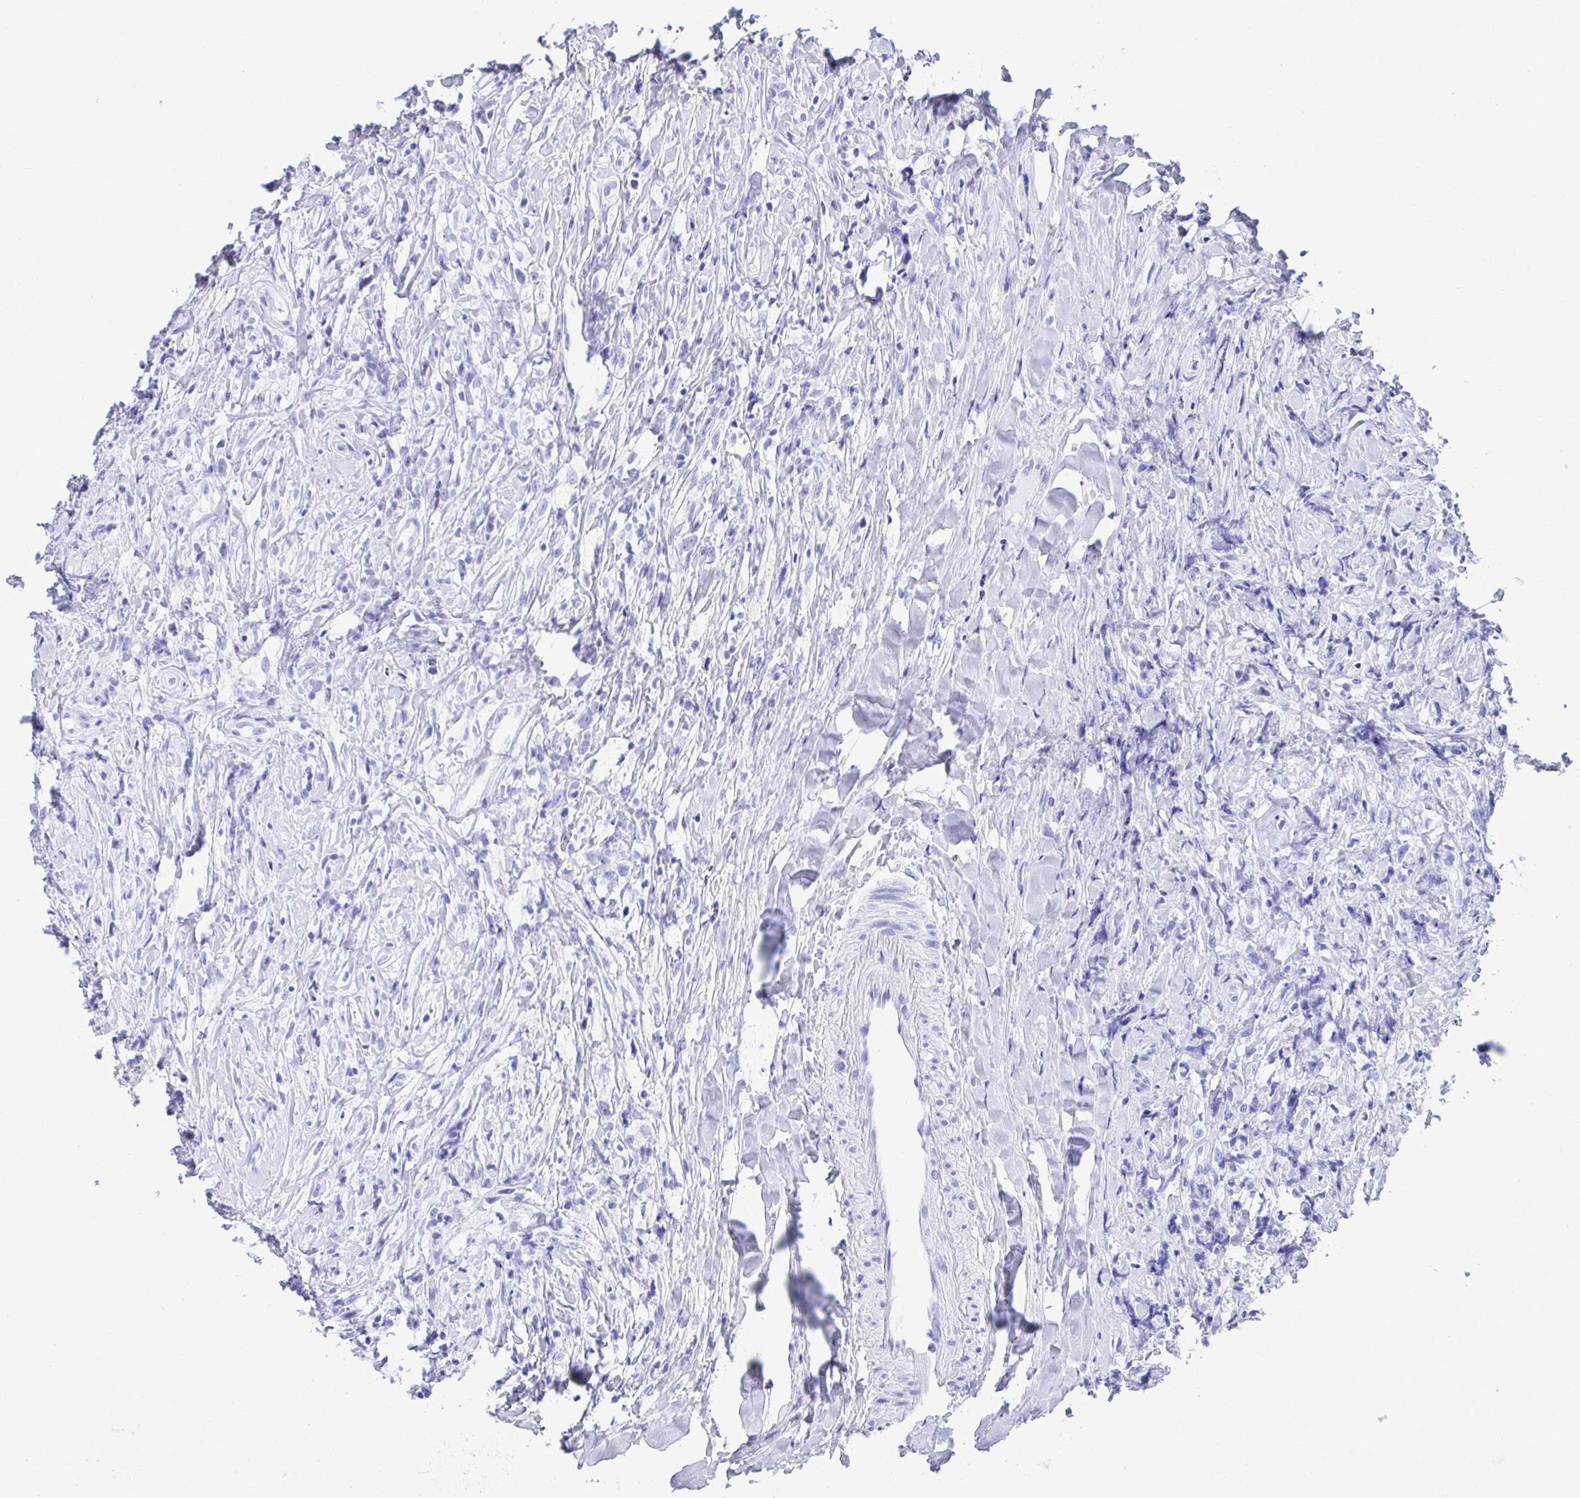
{"staining": {"intensity": "negative", "quantity": "none", "location": "none"}, "tissue": "lymphoma", "cell_type": "Tumor cells", "image_type": "cancer", "snomed": [{"axis": "morphology", "description": "Hodgkin's disease, NOS"}, {"axis": "topography", "description": "No Tissue"}], "caption": "Immunohistochemistry of Hodgkin's disease shows no staining in tumor cells. The staining is performed using DAB (3,3'-diaminobenzidine) brown chromogen with nuclei counter-stained in using hematoxylin.", "gene": "CD7", "patient": {"sex": "female", "age": 21}}